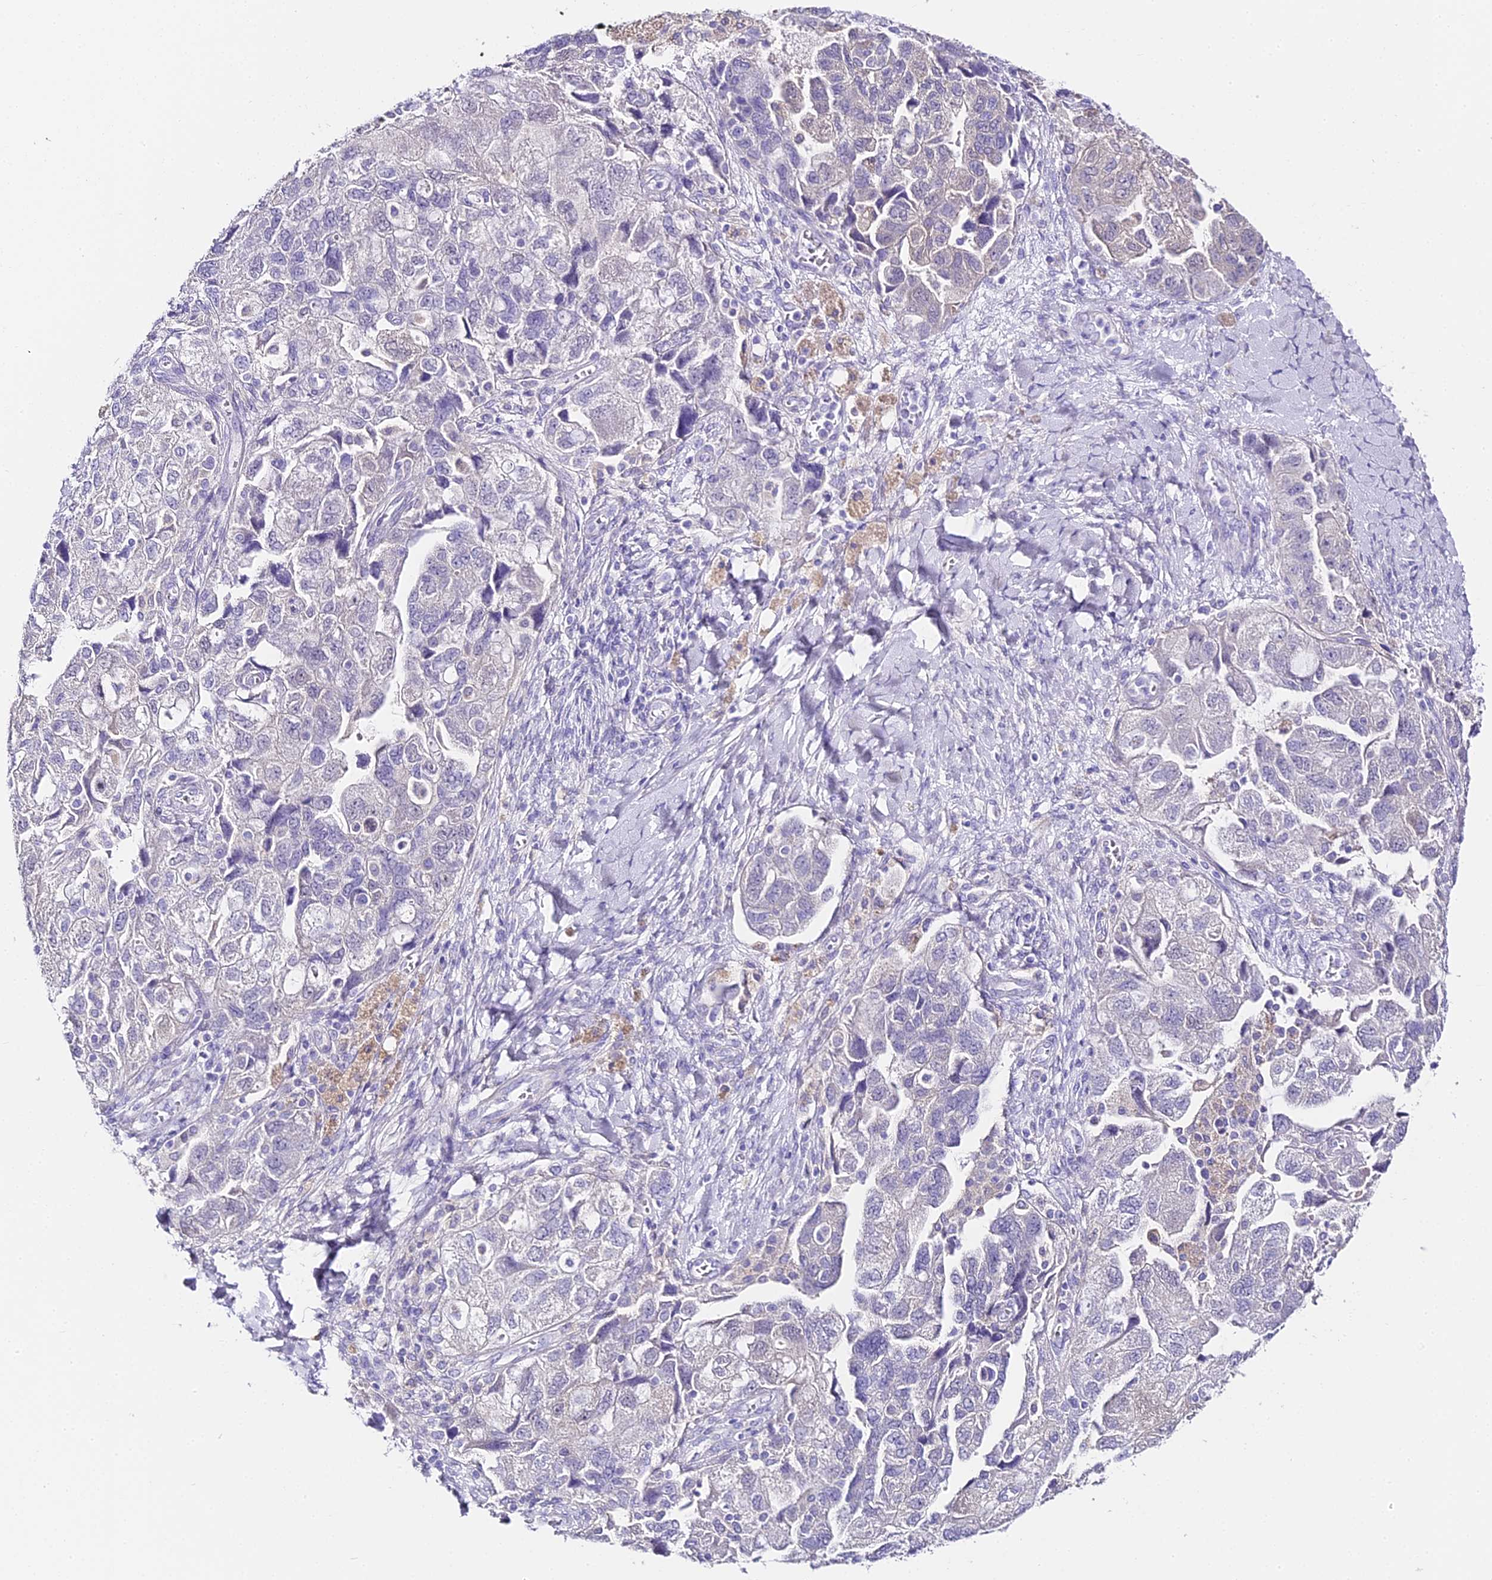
{"staining": {"intensity": "negative", "quantity": "none", "location": "none"}, "tissue": "ovarian cancer", "cell_type": "Tumor cells", "image_type": "cancer", "snomed": [{"axis": "morphology", "description": "Carcinoma, NOS"}, {"axis": "morphology", "description": "Cystadenocarcinoma, serous, NOS"}, {"axis": "topography", "description": "Ovary"}], "caption": "This is an immunohistochemistry (IHC) histopathology image of ovarian cancer (serous cystadenocarcinoma). There is no expression in tumor cells.", "gene": "ABHD14A-ACY1", "patient": {"sex": "female", "age": 69}}